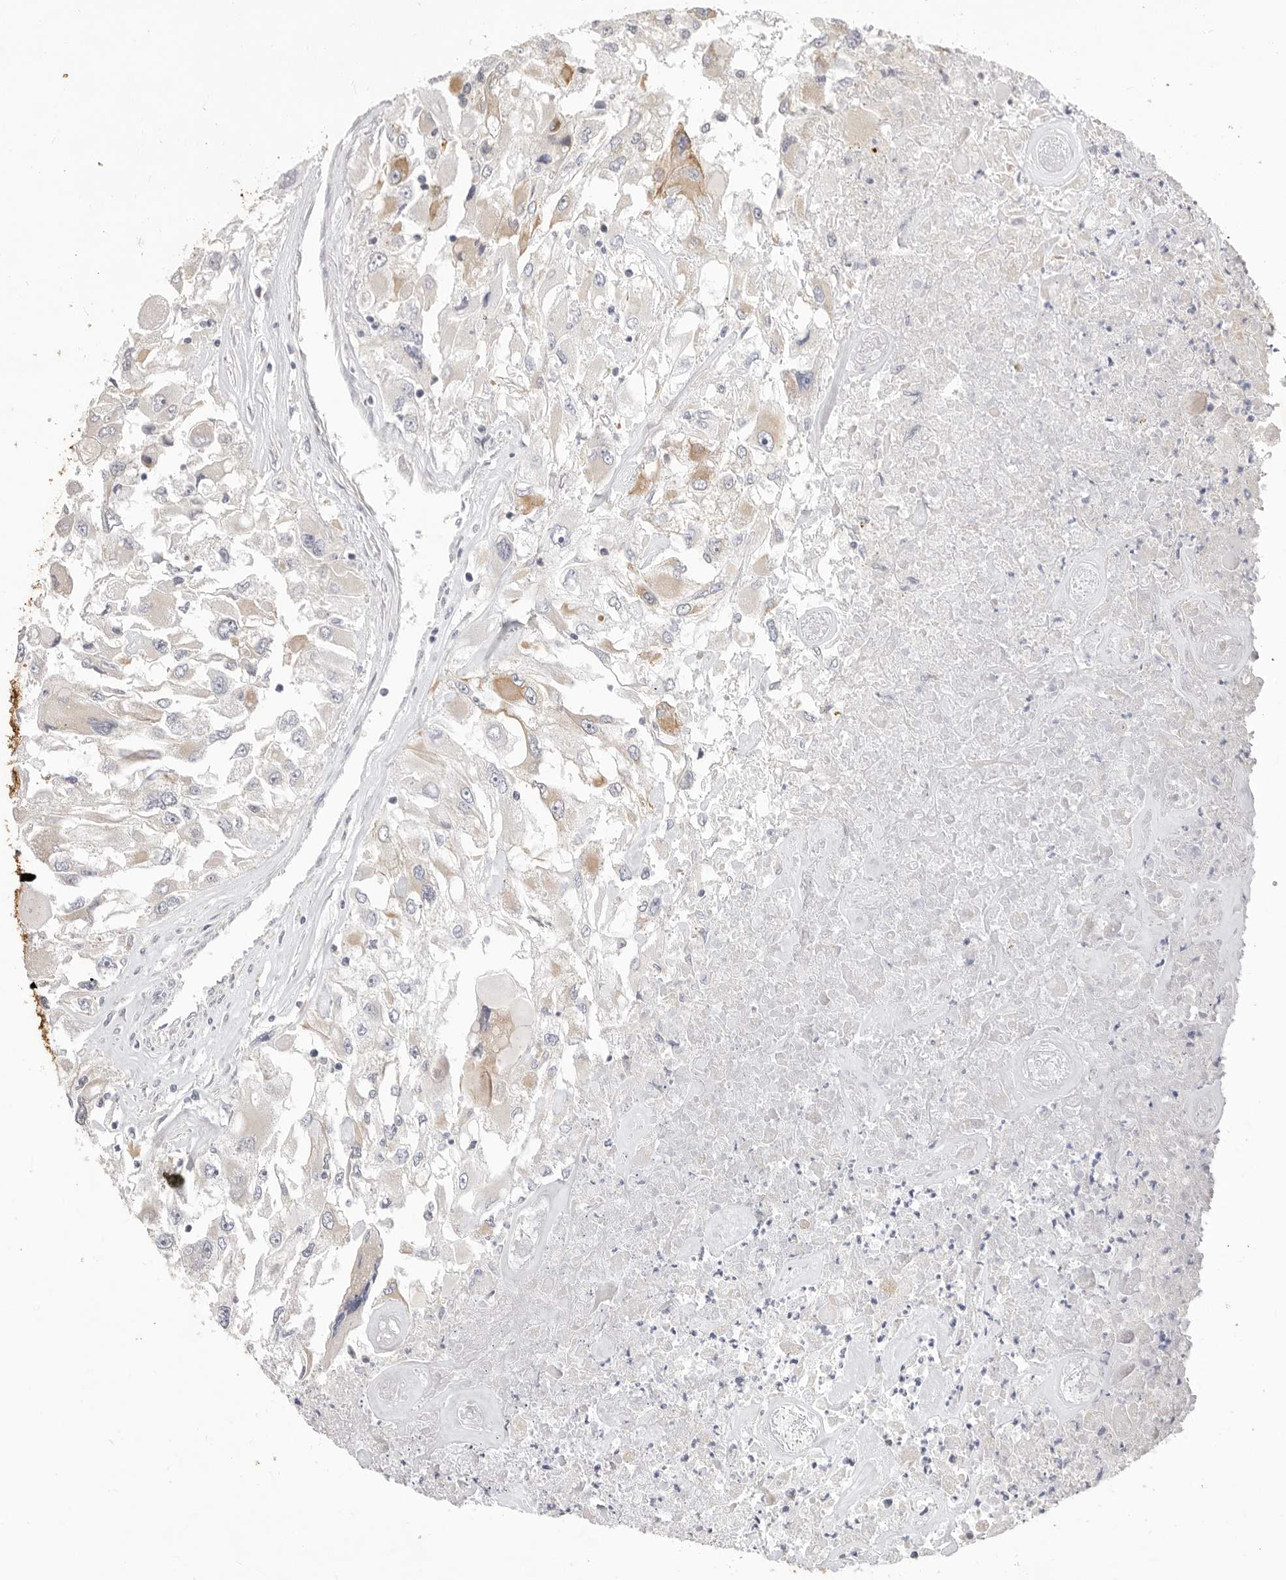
{"staining": {"intensity": "moderate", "quantity": "<25%", "location": "cytoplasmic/membranous"}, "tissue": "renal cancer", "cell_type": "Tumor cells", "image_type": "cancer", "snomed": [{"axis": "morphology", "description": "Adenocarcinoma, NOS"}, {"axis": "topography", "description": "Kidney"}], "caption": "Immunohistochemistry (IHC) photomicrograph of renal cancer (adenocarcinoma) stained for a protein (brown), which demonstrates low levels of moderate cytoplasmic/membranous positivity in about <25% of tumor cells.", "gene": "USH1C", "patient": {"sex": "female", "age": 52}}